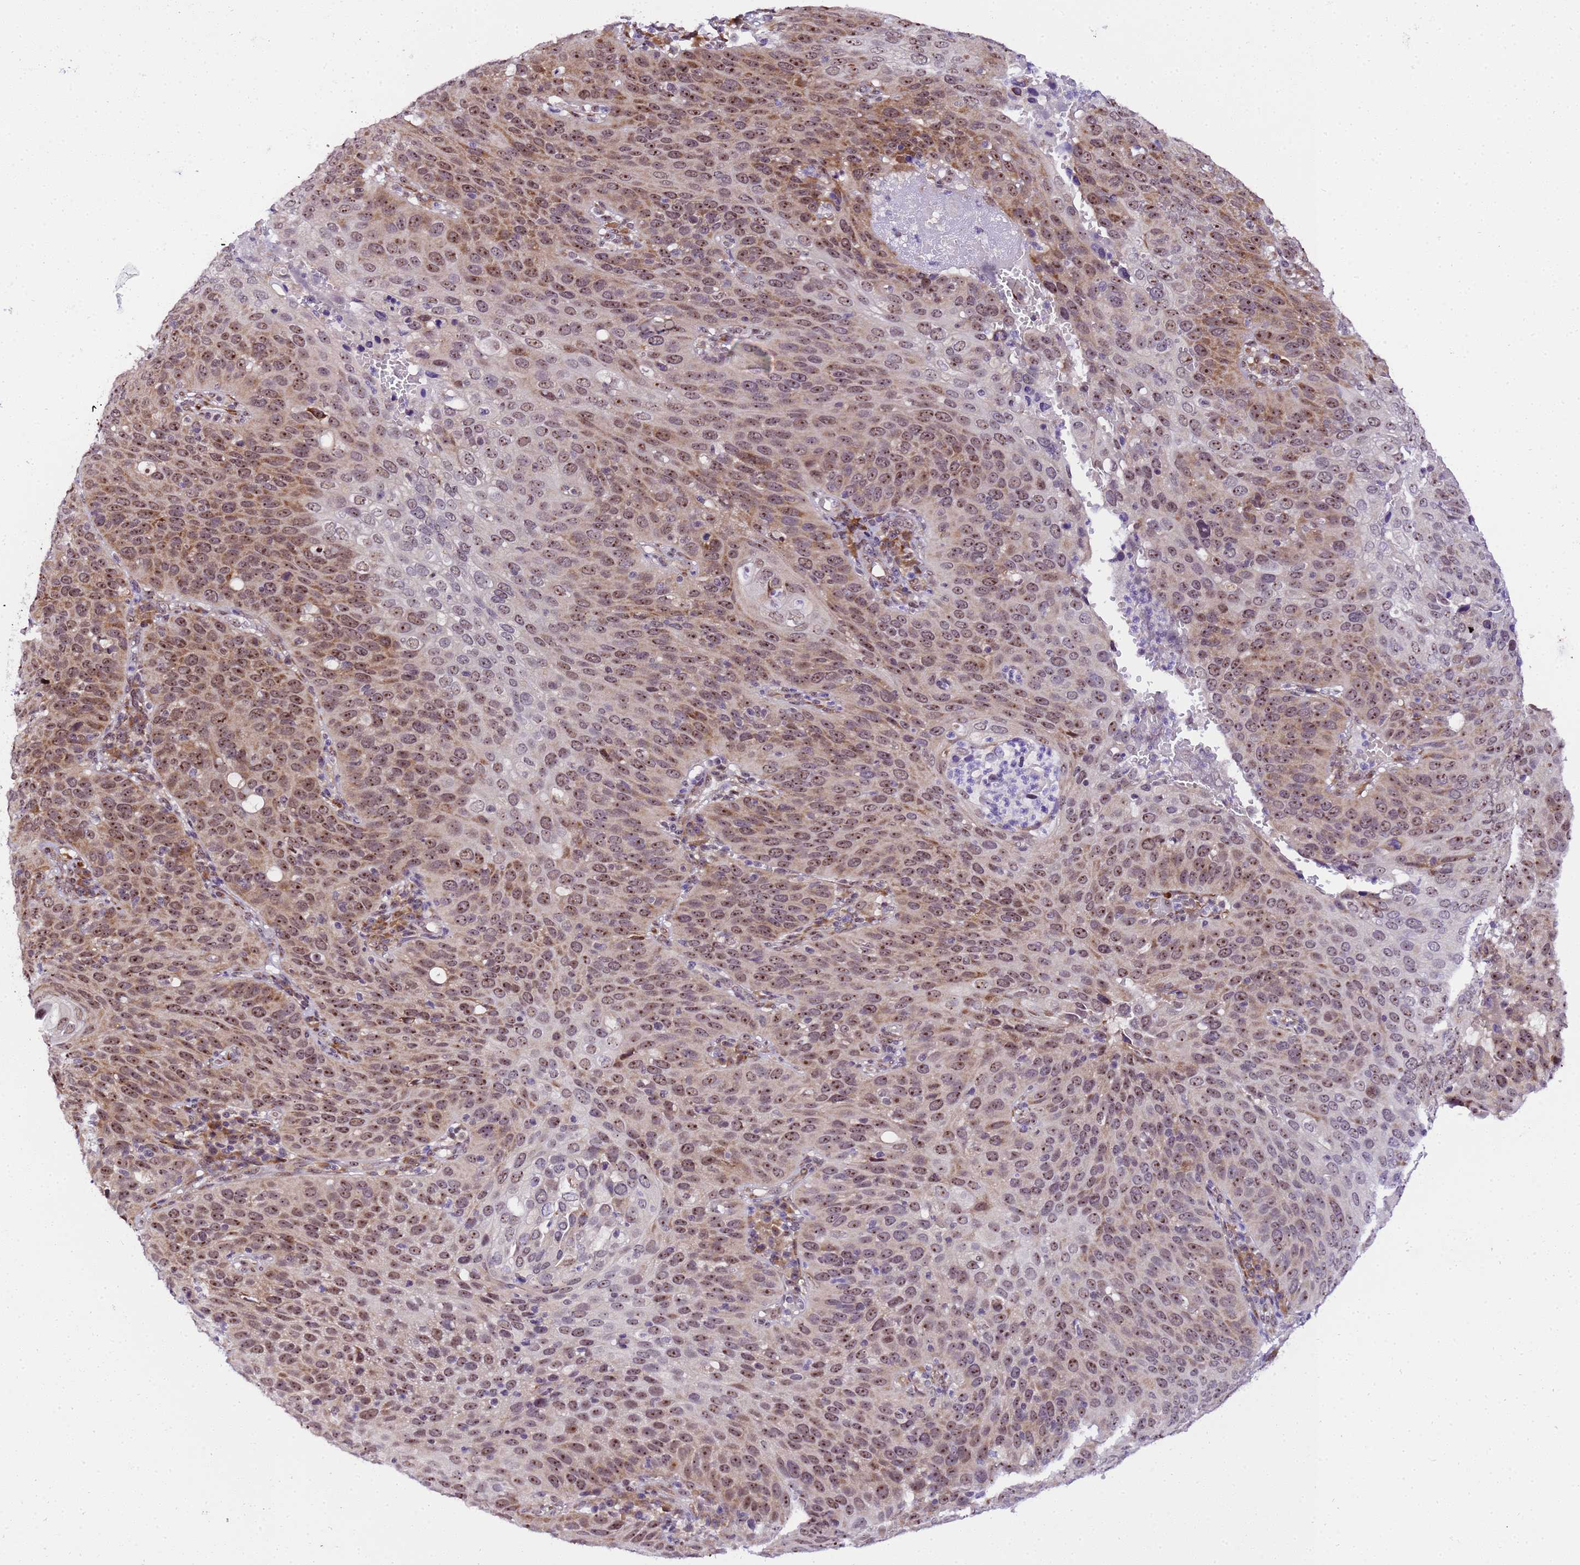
{"staining": {"intensity": "moderate", "quantity": ">75%", "location": "nuclear"}, "tissue": "cervical cancer", "cell_type": "Tumor cells", "image_type": "cancer", "snomed": [{"axis": "morphology", "description": "Squamous cell carcinoma, NOS"}, {"axis": "topography", "description": "Cervix"}], "caption": "The photomicrograph reveals staining of cervical squamous cell carcinoma, revealing moderate nuclear protein positivity (brown color) within tumor cells.", "gene": "SLX4IP", "patient": {"sex": "female", "age": 36}}